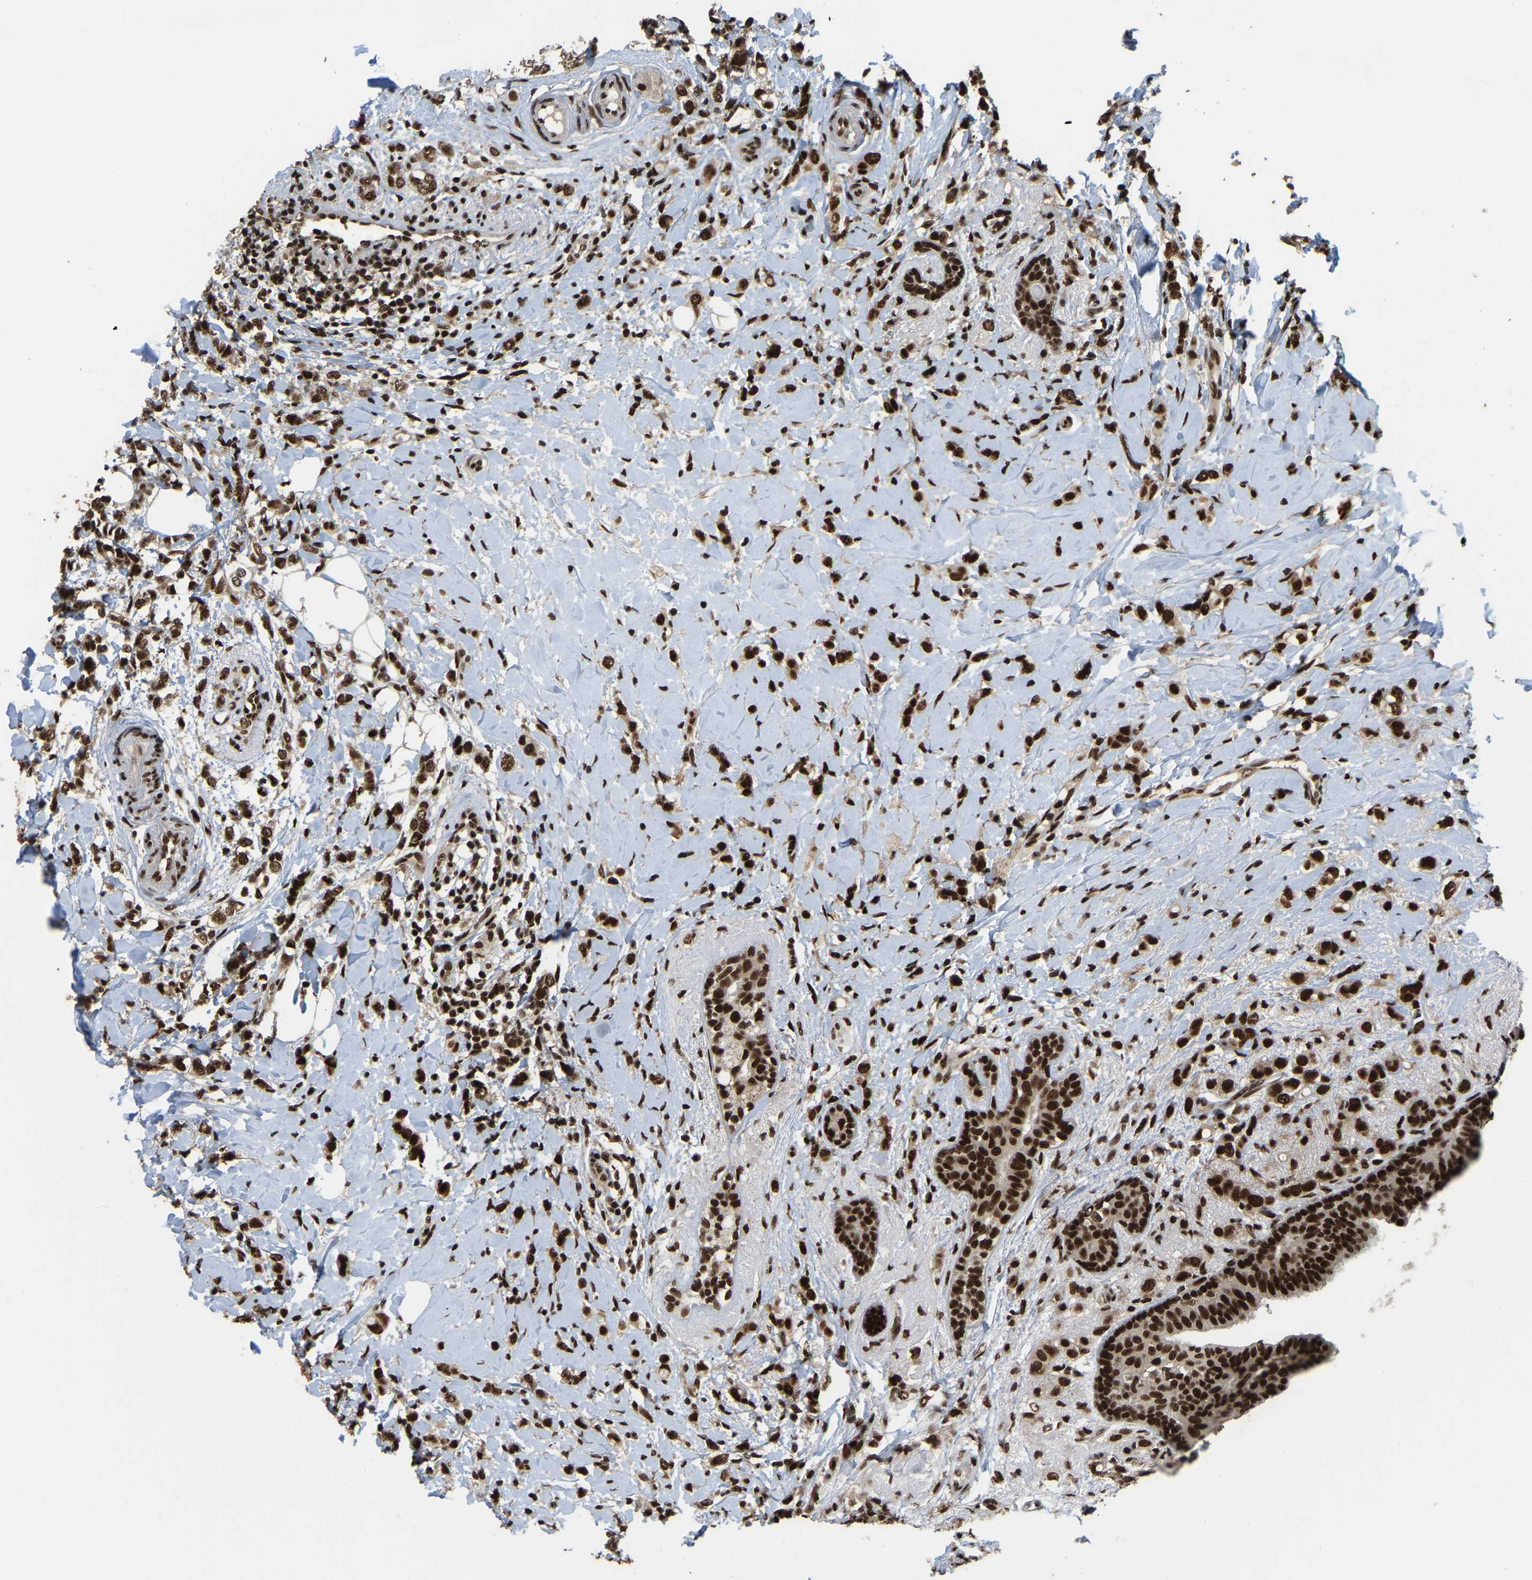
{"staining": {"intensity": "strong", "quantity": ">75%", "location": "nuclear"}, "tissue": "breast cancer", "cell_type": "Tumor cells", "image_type": "cancer", "snomed": [{"axis": "morphology", "description": "Normal tissue, NOS"}, {"axis": "morphology", "description": "Lobular carcinoma"}, {"axis": "topography", "description": "Breast"}], "caption": "Breast cancer (lobular carcinoma) stained for a protein demonstrates strong nuclear positivity in tumor cells.", "gene": "TBL1XR1", "patient": {"sex": "female", "age": 47}}